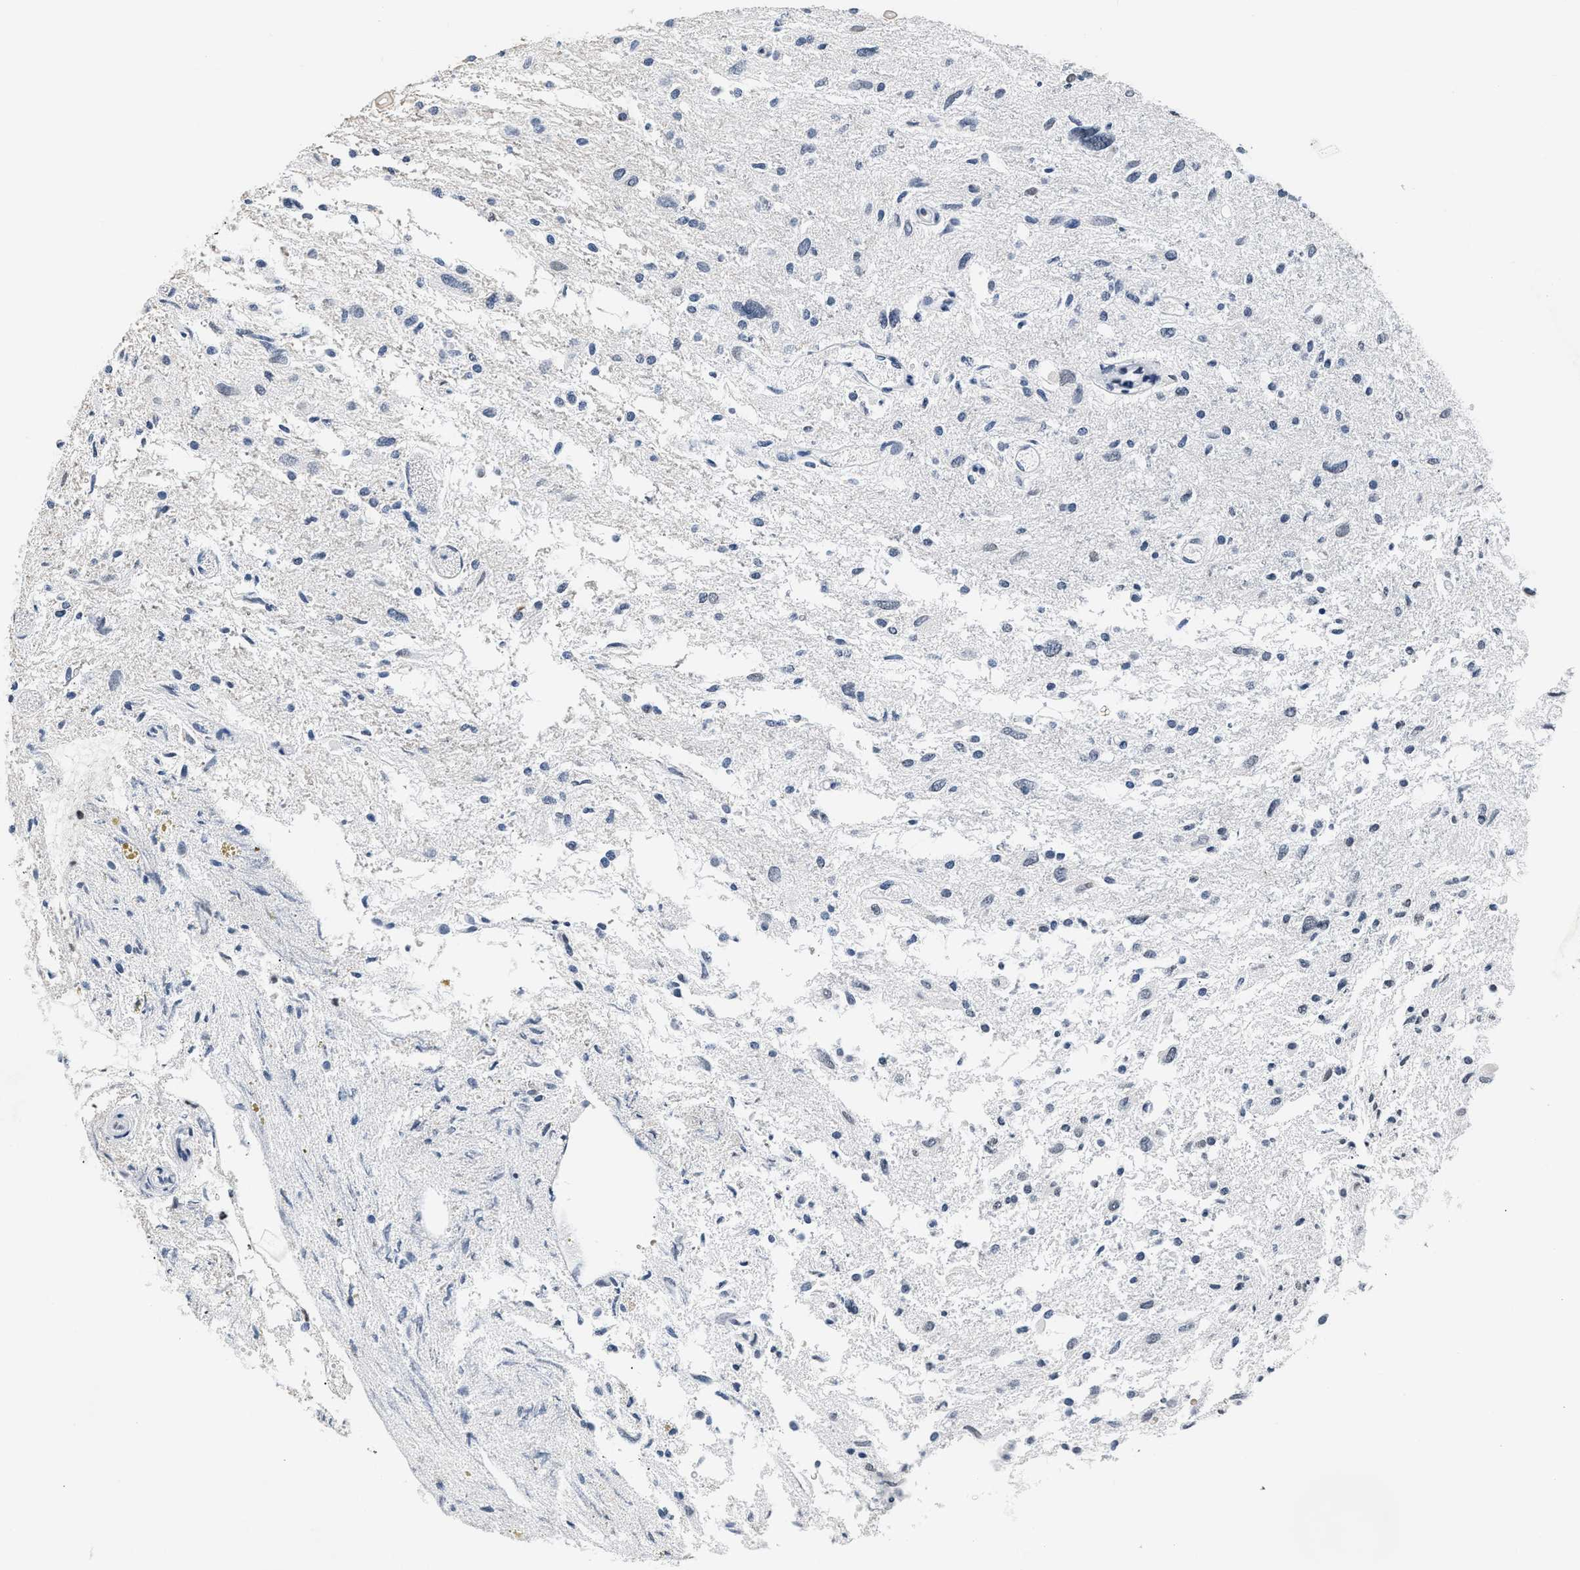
{"staining": {"intensity": "negative", "quantity": "none", "location": "none"}, "tissue": "glioma", "cell_type": "Tumor cells", "image_type": "cancer", "snomed": [{"axis": "morphology", "description": "Glioma, malignant, High grade"}, {"axis": "topography", "description": "Brain"}], "caption": "An immunohistochemistry (IHC) image of glioma is shown. There is no staining in tumor cells of glioma. The staining is performed using DAB brown chromogen with nuclei counter-stained in using hematoxylin.", "gene": "RAF1", "patient": {"sex": "female", "age": 59}}